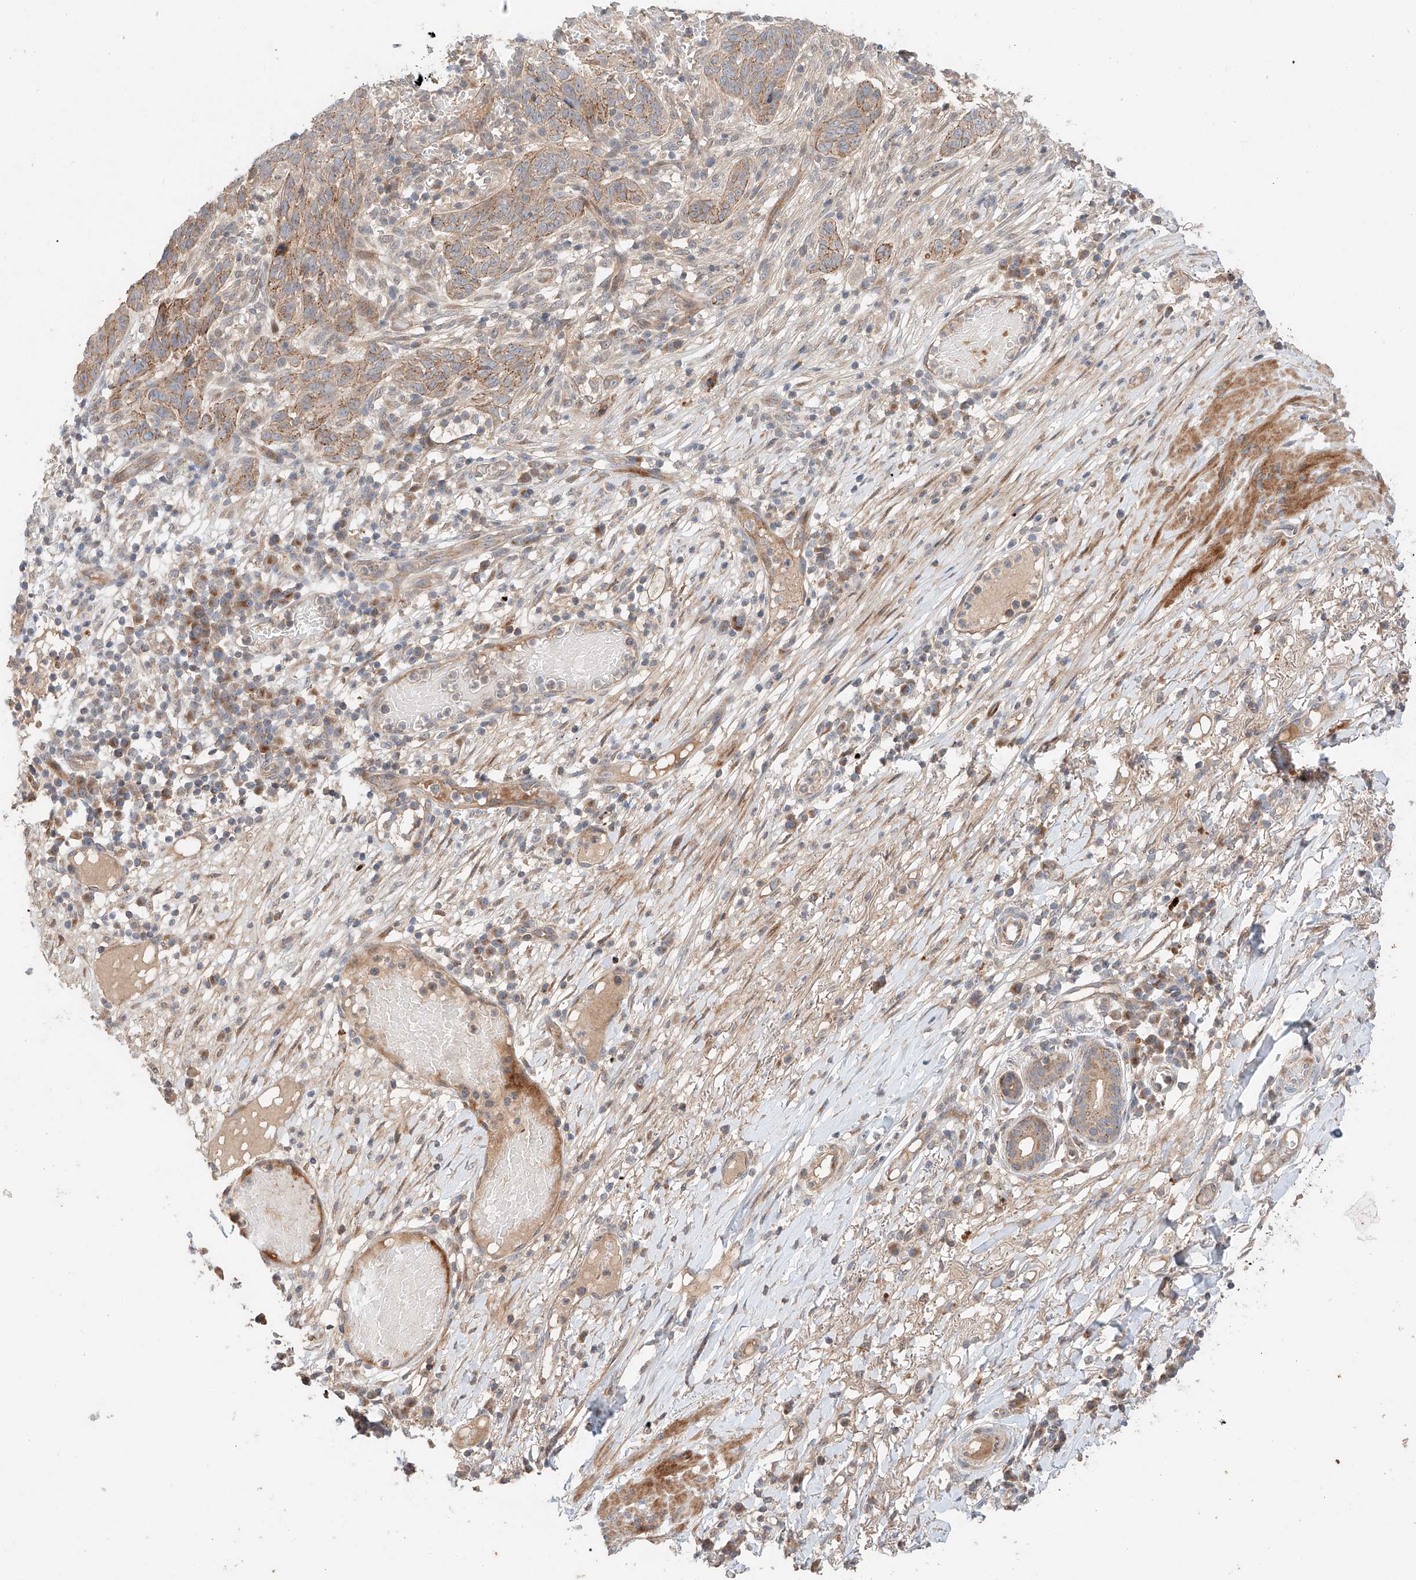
{"staining": {"intensity": "moderate", "quantity": ">75%", "location": "cytoplasmic/membranous"}, "tissue": "skin cancer", "cell_type": "Tumor cells", "image_type": "cancer", "snomed": [{"axis": "morphology", "description": "Normal tissue, NOS"}, {"axis": "morphology", "description": "Basal cell carcinoma"}, {"axis": "topography", "description": "Skin"}], "caption": "Skin cancer stained with a brown dye reveals moderate cytoplasmic/membranous positive expression in approximately >75% of tumor cells.", "gene": "XPNPEP1", "patient": {"sex": "male", "age": 64}}